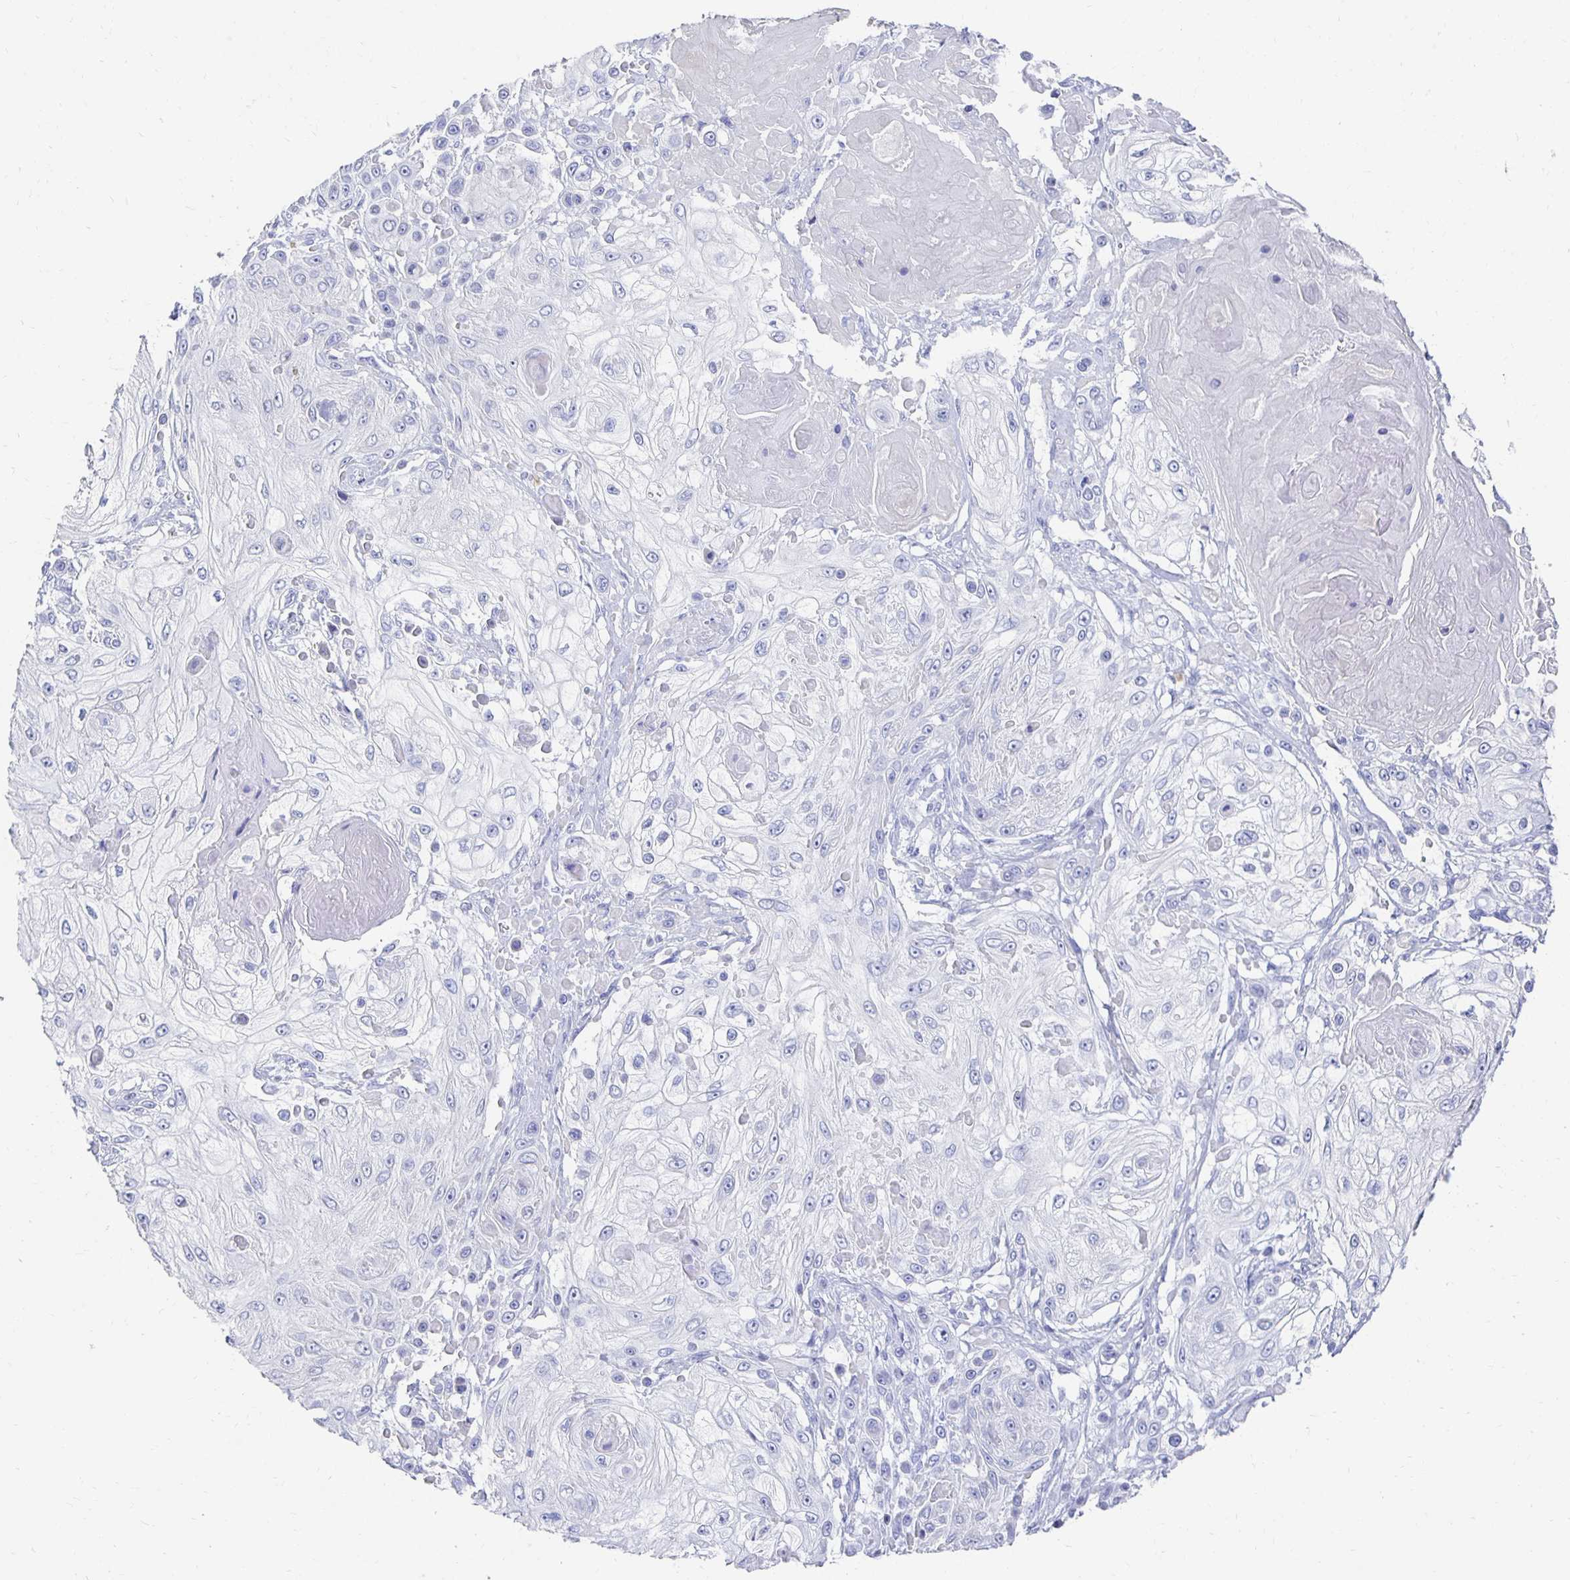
{"staining": {"intensity": "negative", "quantity": "none", "location": "none"}, "tissue": "skin cancer", "cell_type": "Tumor cells", "image_type": "cancer", "snomed": [{"axis": "morphology", "description": "Squamous cell carcinoma, NOS"}, {"axis": "topography", "description": "Skin"}], "caption": "Immunohistochemistry of skin cancer (squamous cell carcinoma) exhibits no staining in tumor cells. Brightfield microscopy of immunohistochemistry (IHC) stained with DAB (3,3'-diaminobenzidine) (brown) and hematoxylin (blue), captured at high magnification.", "gene": "PRDM7", "patient": {"sex": "male", "age": 67}}